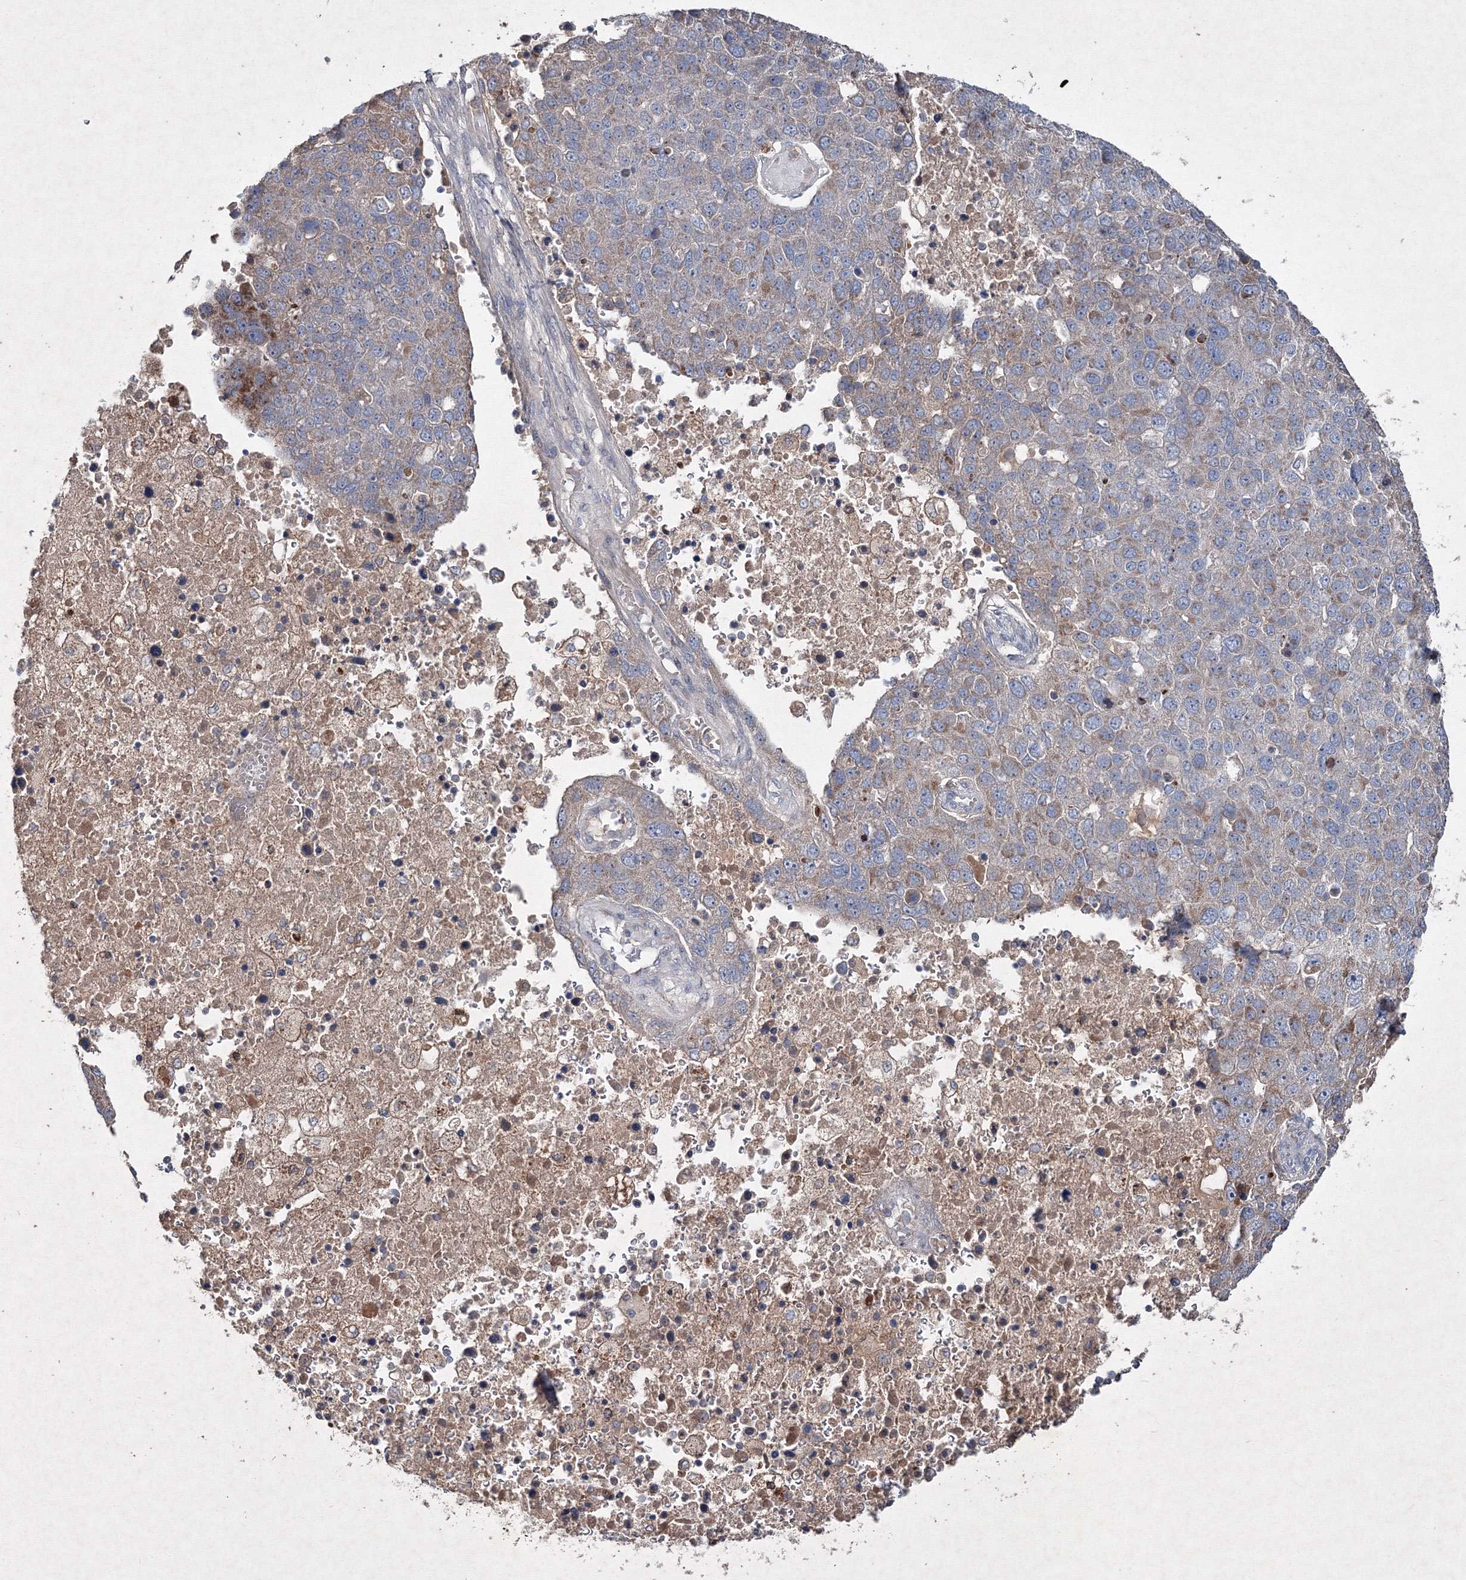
{"staining": {"intensity": "weak", "quantity": "25%-75%", "location": "cytoplasmic/membranous"}, "tissue": "pancreatic cancer", "cell_type": "Tumor cells", "image_type": "cancer", "snomed": [{"axis": "morphology", "description": "Adenocarcinoma, NOS"}, {"axis": "topography", "description": "Pancreas"}], "caption": "Immunohistochemistry micrograph of neoplastic tissue: human pancreatic cancer (adenocarcinoma) stained using IHC demonstrates low levels of weak protein expression localized specifically in the cytoplasmic/membranous of tumor cells, appearing as a cytoplasmic/membranous brown color.", "gene": "GFM1", "patient": {"sex": "female", "age": 61}}